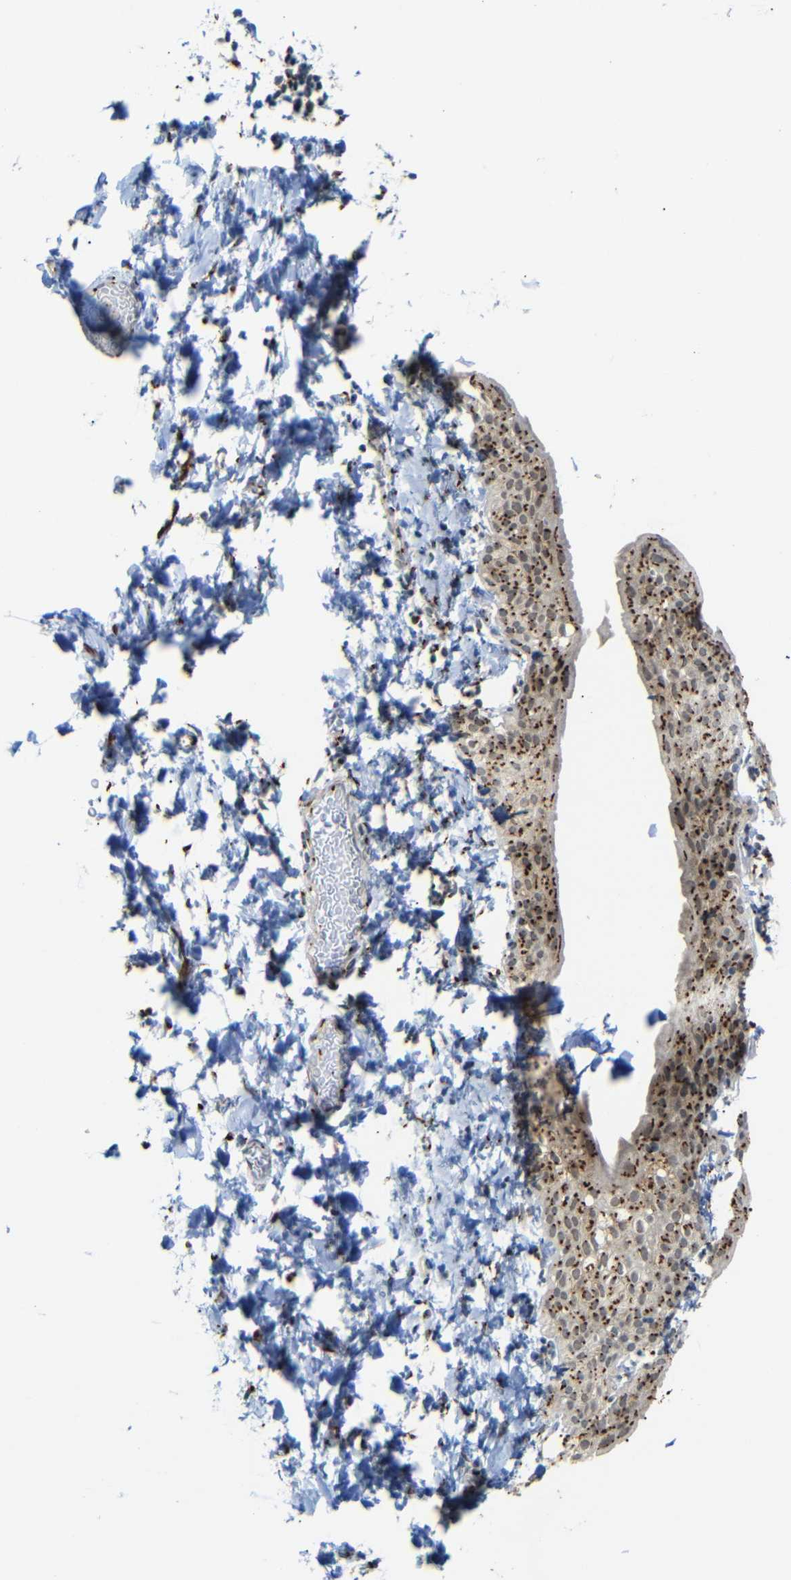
{"staining": {"intensity": "moderate", "quantity": ">75%", "location": "cytoplasmic/membranous"}, "tissue": "smooth muscle", "cell_type": "Smooth muscle cells", "image_type": "normal", "snomed": [{"axis": "morphology", "description": "Normal tissue, NOS"}, {"axis": "topography", "description": "Smooth muscle"}], "caption": "Smooth muscle cells display medium levels of moderate cytoplasmic/membranous staining in approximately >75% of cells in benign human smooth muscle. Nuclei are stained in blue.", "gene": "TGOLN2", "patient": {"sex": "male", "age": 16}}